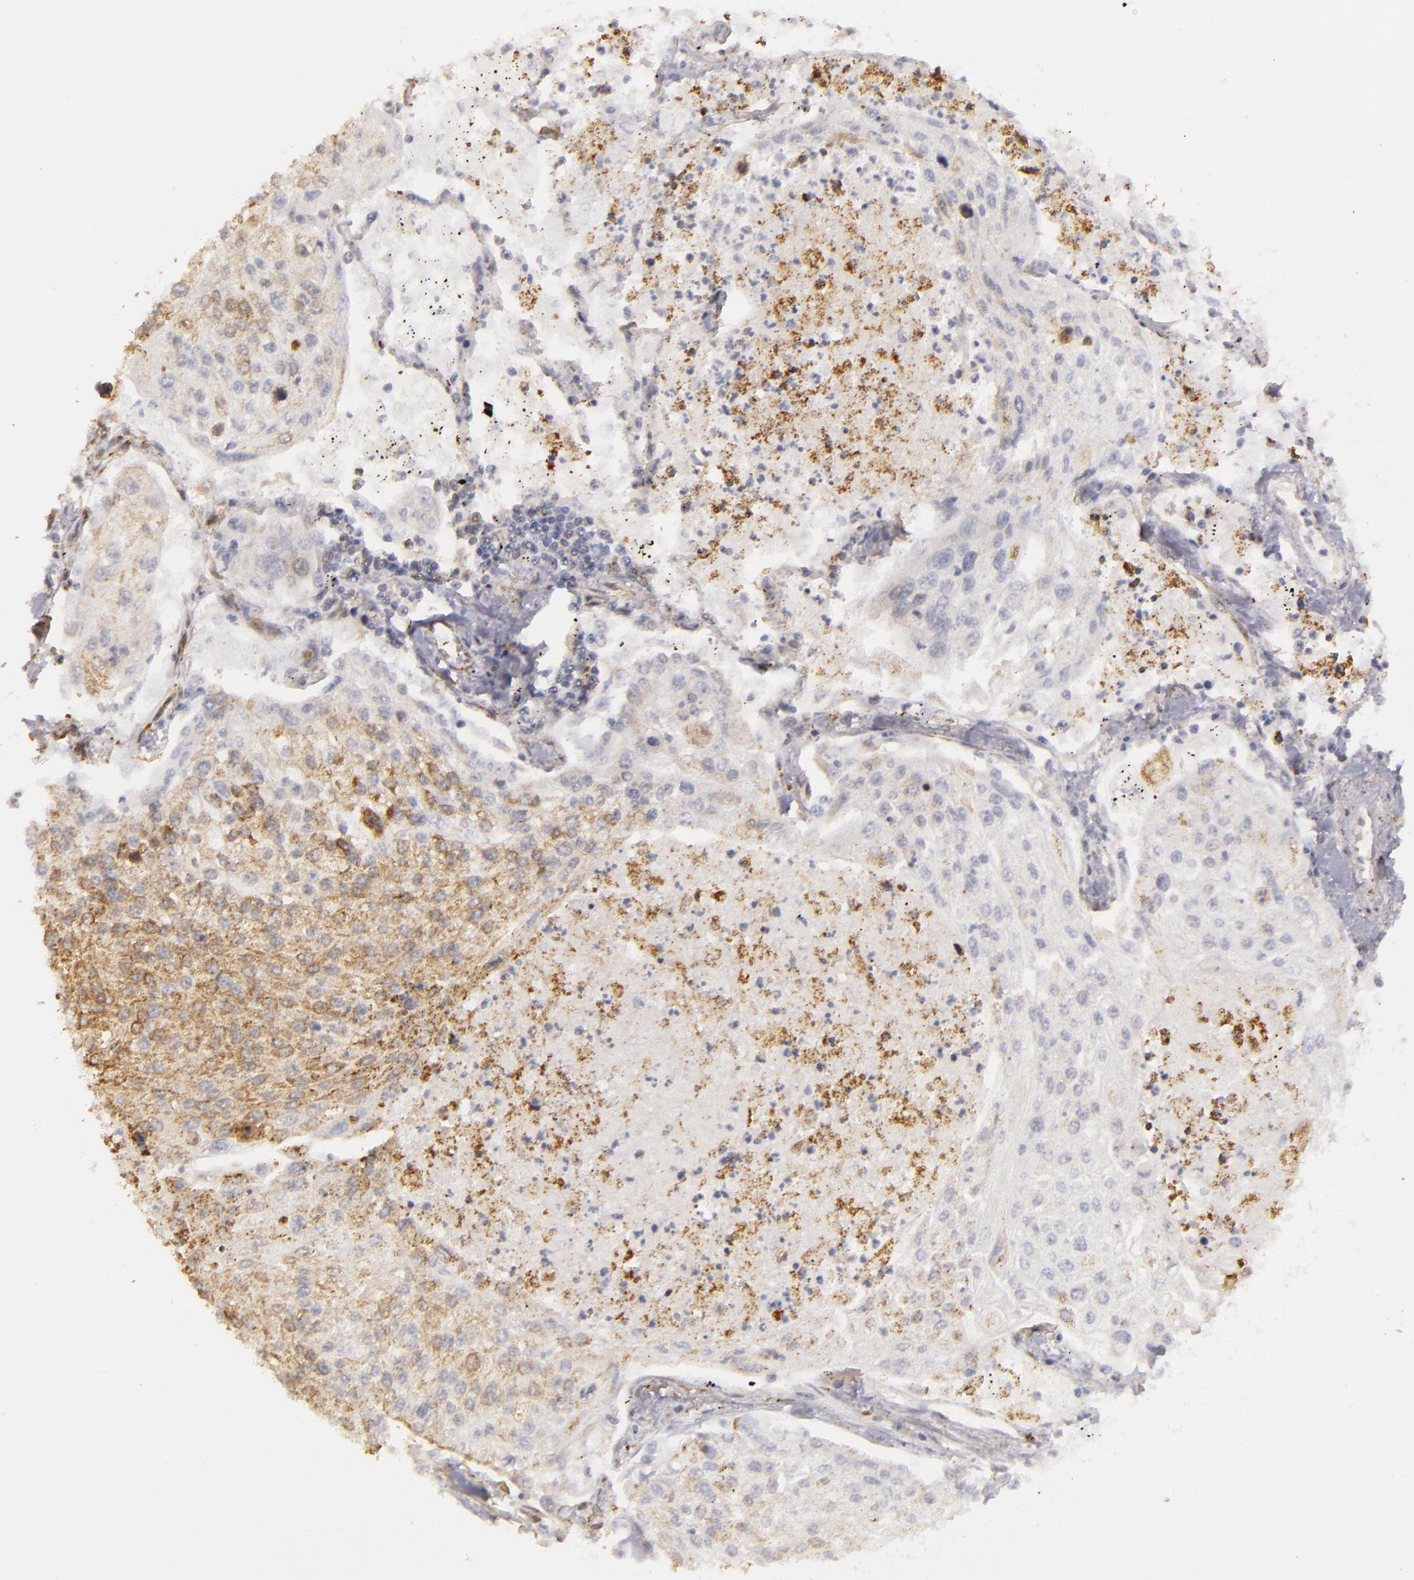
{"staining": {"intensity": "weak", "quantity": "25%-75%", "location": "cytoplasmic/membranous"}, "tissue": "lung cancer", "cell_type": "Tumor cells", "image_type": "cancer", "snomed": [{"axis": "morphology", "description": "Squamous cell carcinoma, NOS"}, {"axis": "topography", "description": "Lung"}], "caption": "Immunohistochemistry (IHC) staining of lung squamous cell carcinoma, which demonstrates low levels of weak cytoplasmic/membranous staining in about 25%-75% of tumor cells indicating weak cytoplasmic/membranous protein staining. The staining was performed using DAB (3,3'-diaminobenzidine) (brown) for protein detection and nuclei were counterstained in hematoxylin (blue).", "gene": "CYB5R3", "patient": {"sex": "male", "age": 75}}